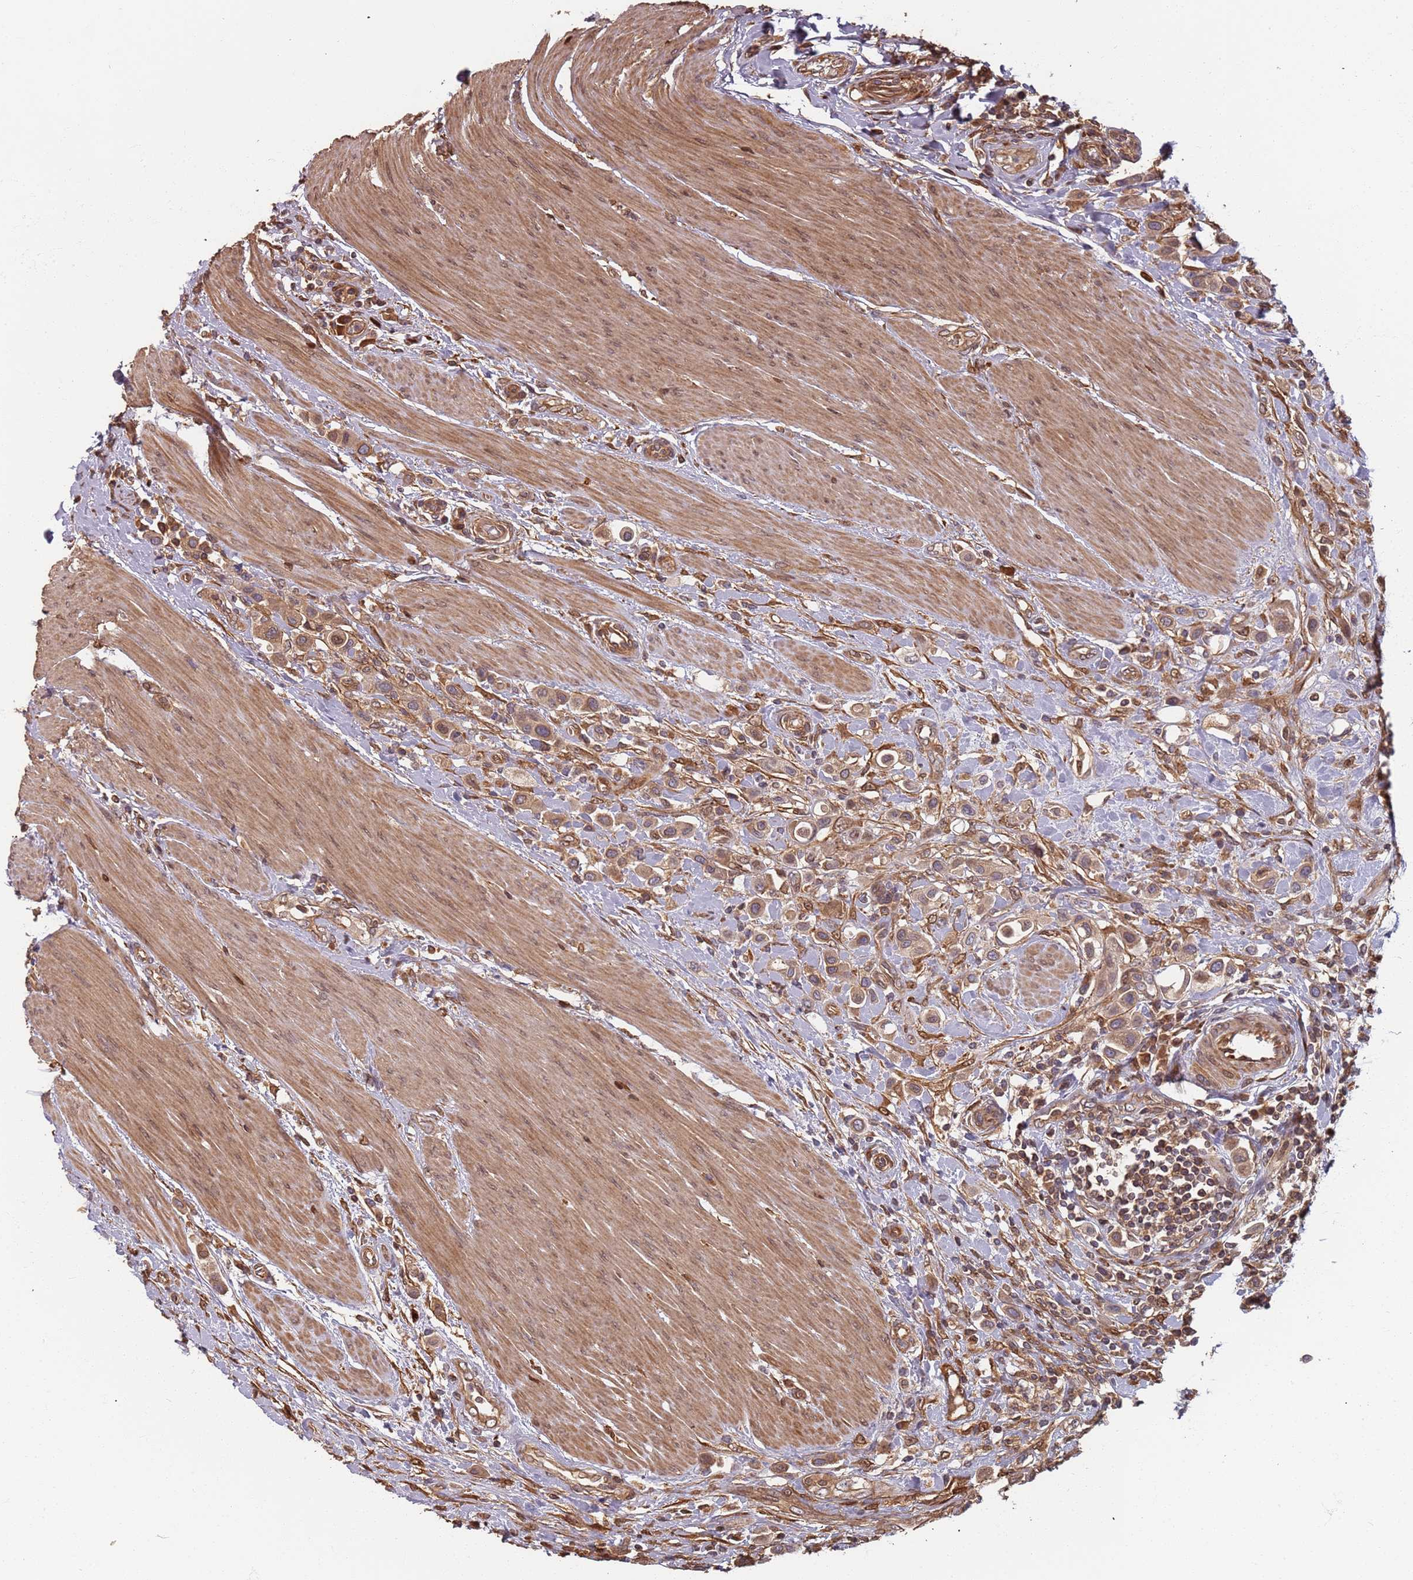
{"staining": {"intensity": "weak", "quantity": ">75%", "location": "cytoplasmic/membranous,nuclear"}, "tissue": "urothelial cancer", "cell_type": "Tumor cells", "image_type": "cancer", "snomed": [{"axis": "morphology", "description": "Urothelial carcinoma, High grade"}, {"axis": "topography", "description": "Urinary bladder"}], "caption": "High-grade urothelial carcinoma tissue shows weak cytoplasmic/membranous and nuclear positivity in approximately >75% of tumor cells, visualized by immunohistochemistry.", "gene": "SDCCAG8", "patient": {"sex": "male", "age": 50}}